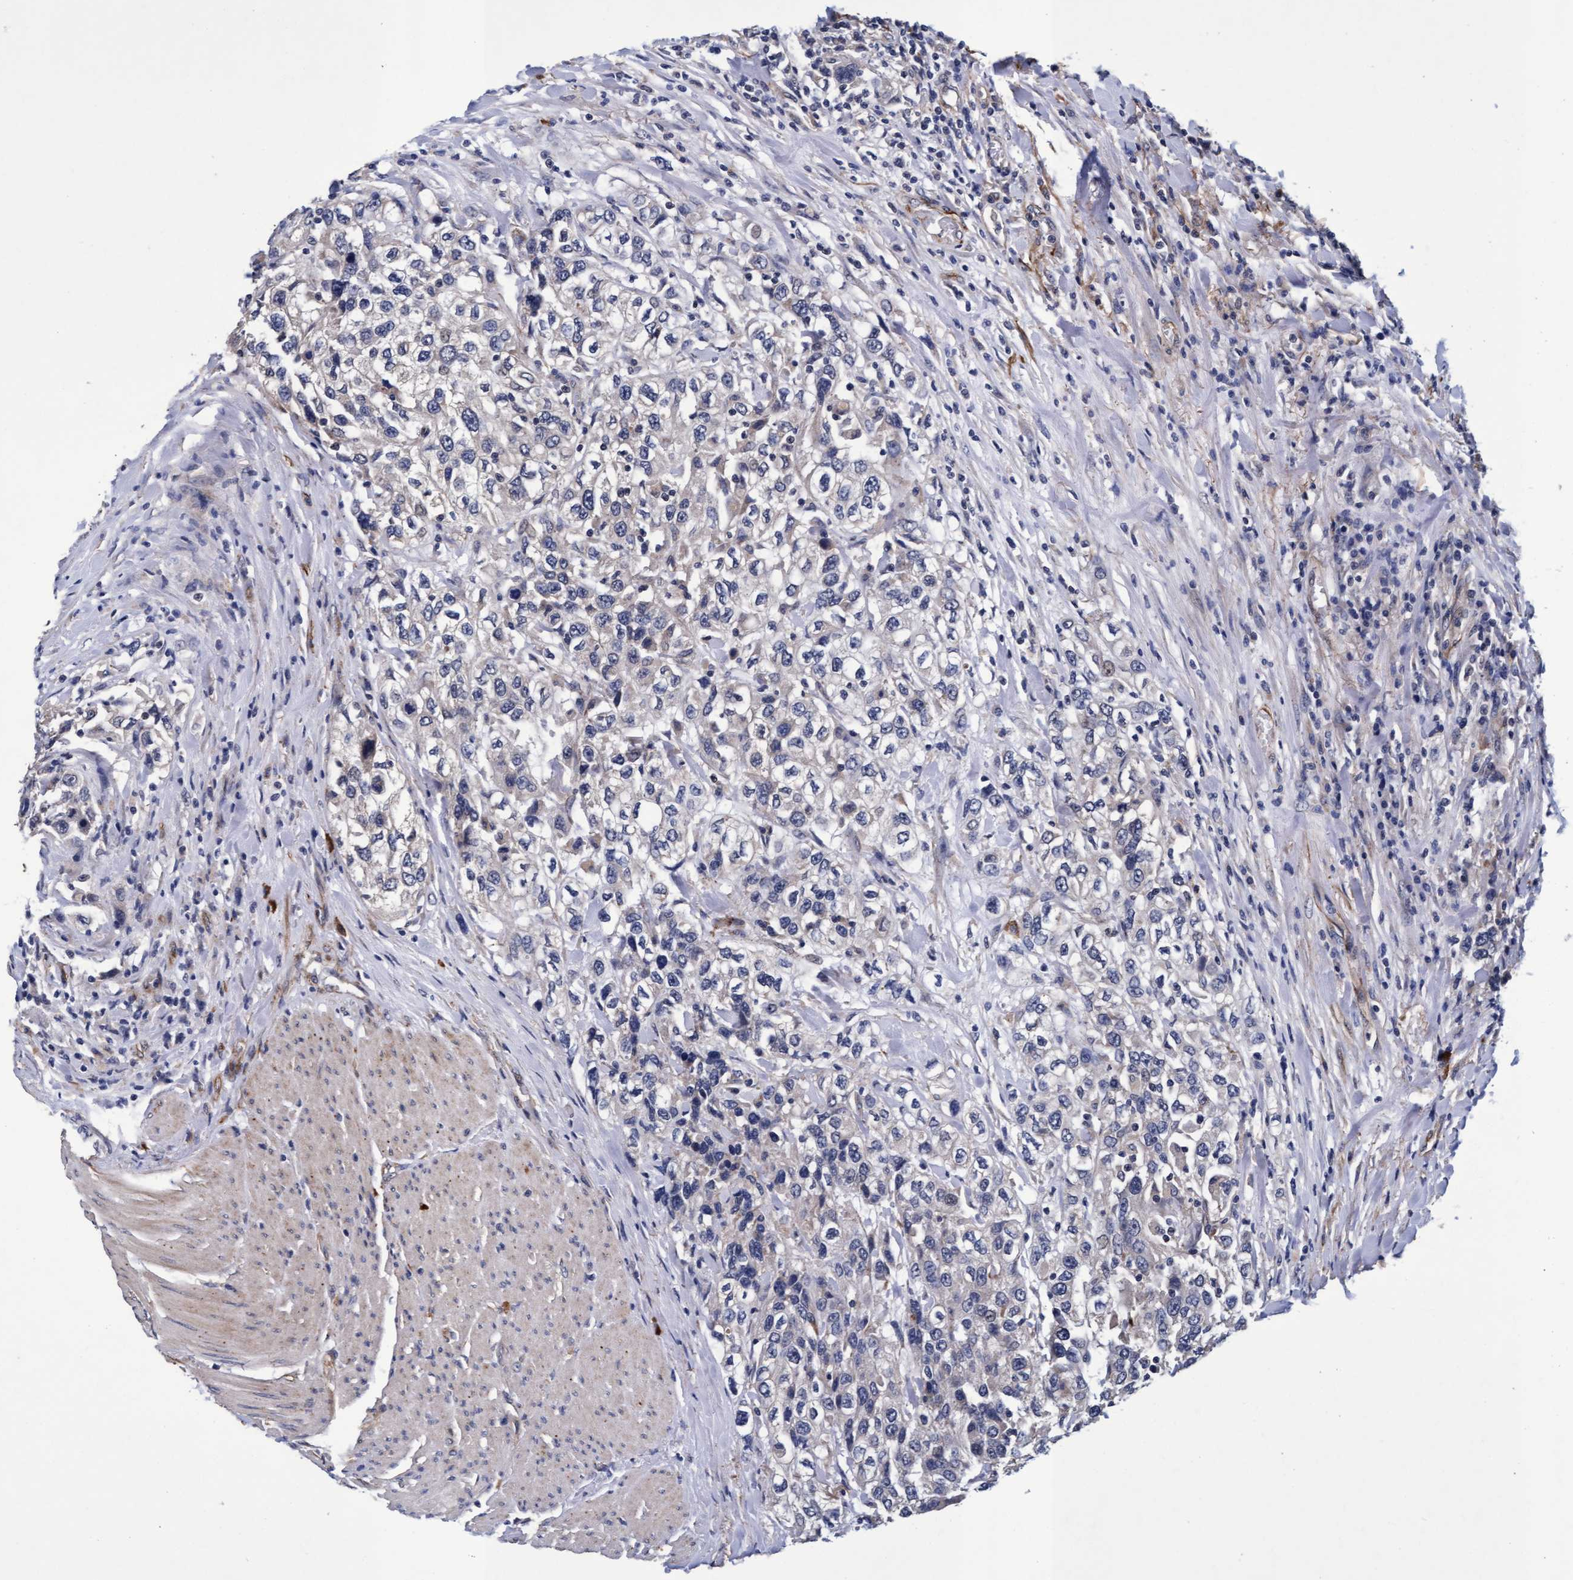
{"staining": {"intensity": "negative", "quantity": "none", "location": "none"}, "tissue": "urothelial cancer", "cell_type": "Tumor cells", "image_type": "cancer", "snomed": [{"axis": "morphology", "description": "Urothelial carcinoma, High grade"}, {"axis": "topography", "description": "Urinary bladder"}], "caption": "DAB (3,3'-diaminobenzidine) immunohistochemical staining of urothelial cancer reveals no significant staining in tumor cells. (DAB IHC with hematoxylin counter stain).", "gene": "CPQ", "patient": {"sex": "female", "age": 80}}